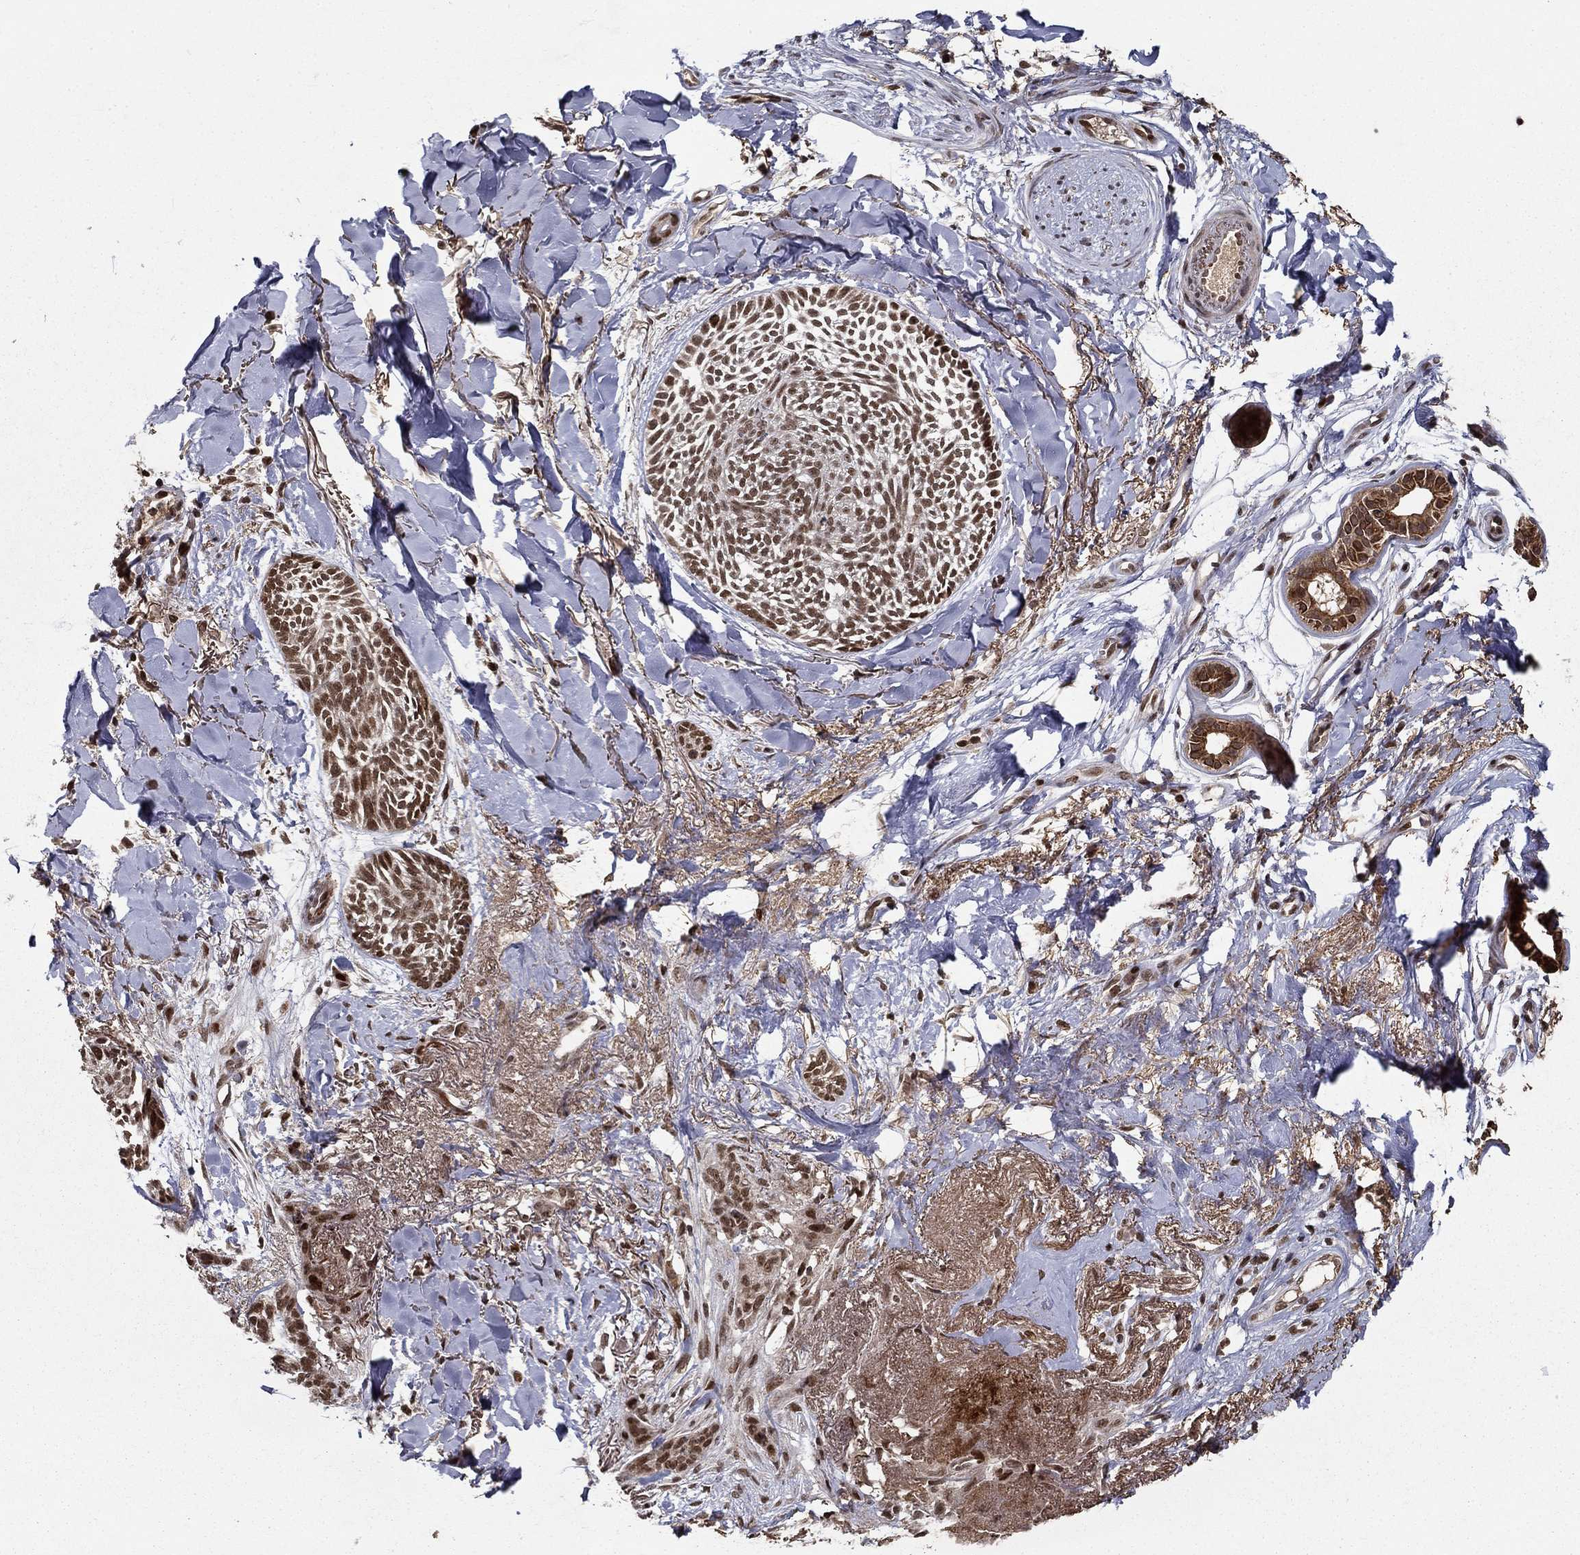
{"staining": {"intensity": "moderate", "quantity": ">75%", "location": "nuclear"}, "tissue": "skin cancer", "cell_type": "Tumor cells", "image_type": "cancer", "snomed": [{"axis": "morphology", "description": "Normal tissue, NOS"}, {"axis": "morphology", "description": "Basal cell carcinoma"}, {"axis": "topography", "description": "Skin"}], "caption": "DAB (3,3'-diaminobenzidine) immunohistochemical staining of skin basal cell carcinoma shows moderate nuclear protein positivity in approximately >75% of tumor cells.", "gene": "CDCA7L", "patient": {"sex": "male", "age": 84}}